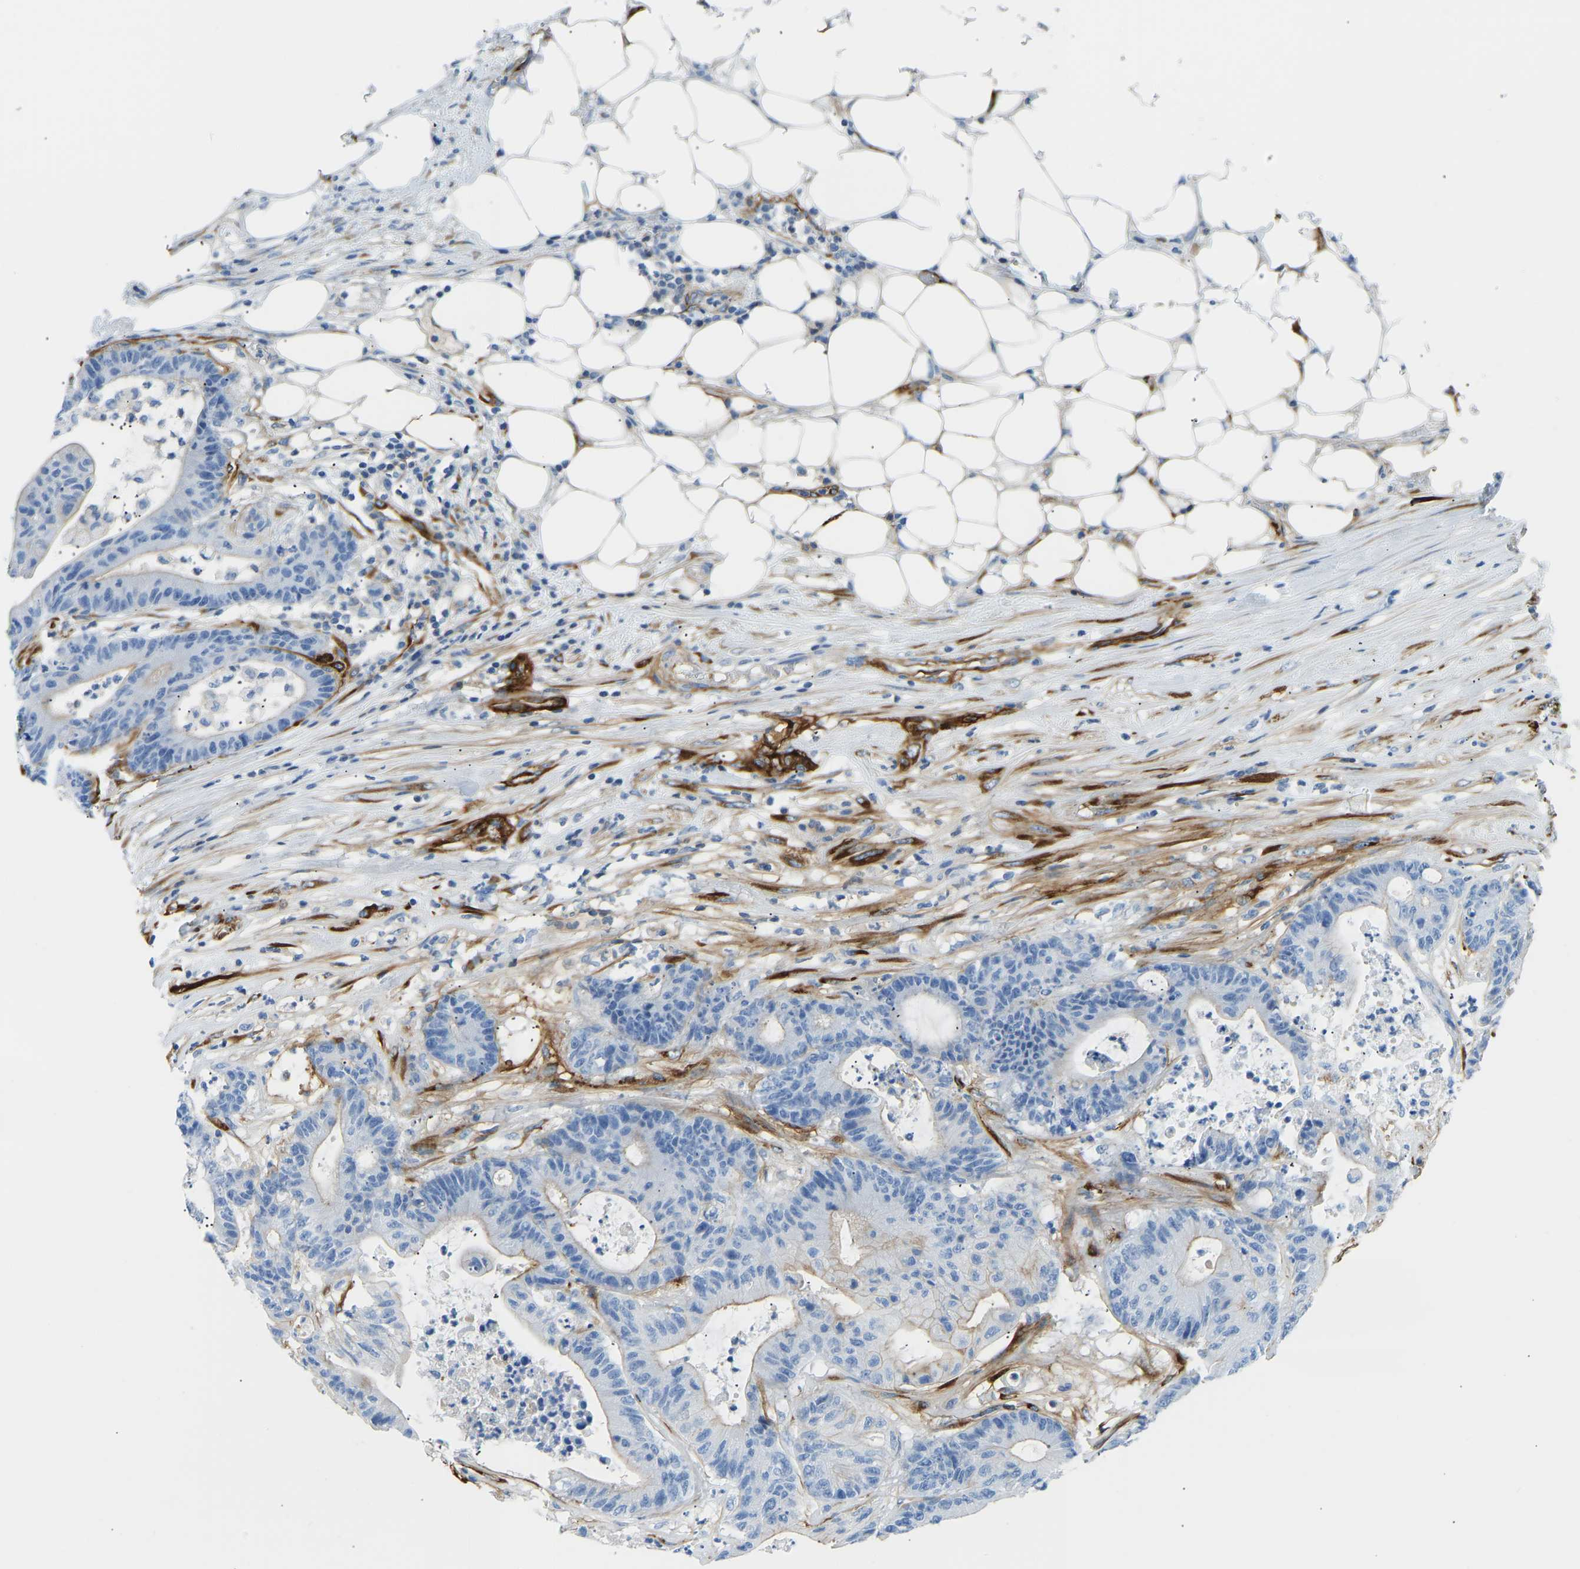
{"staining": {"intensity": "moderate", "quantity": "<25%", "location": "cytoplasmic/membranous"}, "tissue": "colorectal cancer", "cell_type": "Tumor cells", "image_type": "cancer", "snomed": [{"axis": "morphology", "description": "Adenocarcinoma, NOS"}, {"axis": "topography", "description": "Colon"}], "caption": "A high-resolution image shows immunohistochemistry (IHC) staining of adenocarcinoma (colorectal), which shows moderate cytoplasmic/membranous staining in about <25% of tumor cells. The staining was performed using DAB to visualize the protein expression in brown, while the nuclei were stained in blue with hematoxylin (Magnification: 20x).", "gene": "COL15A1", "patient": {"sex": "female", "age": 84}}